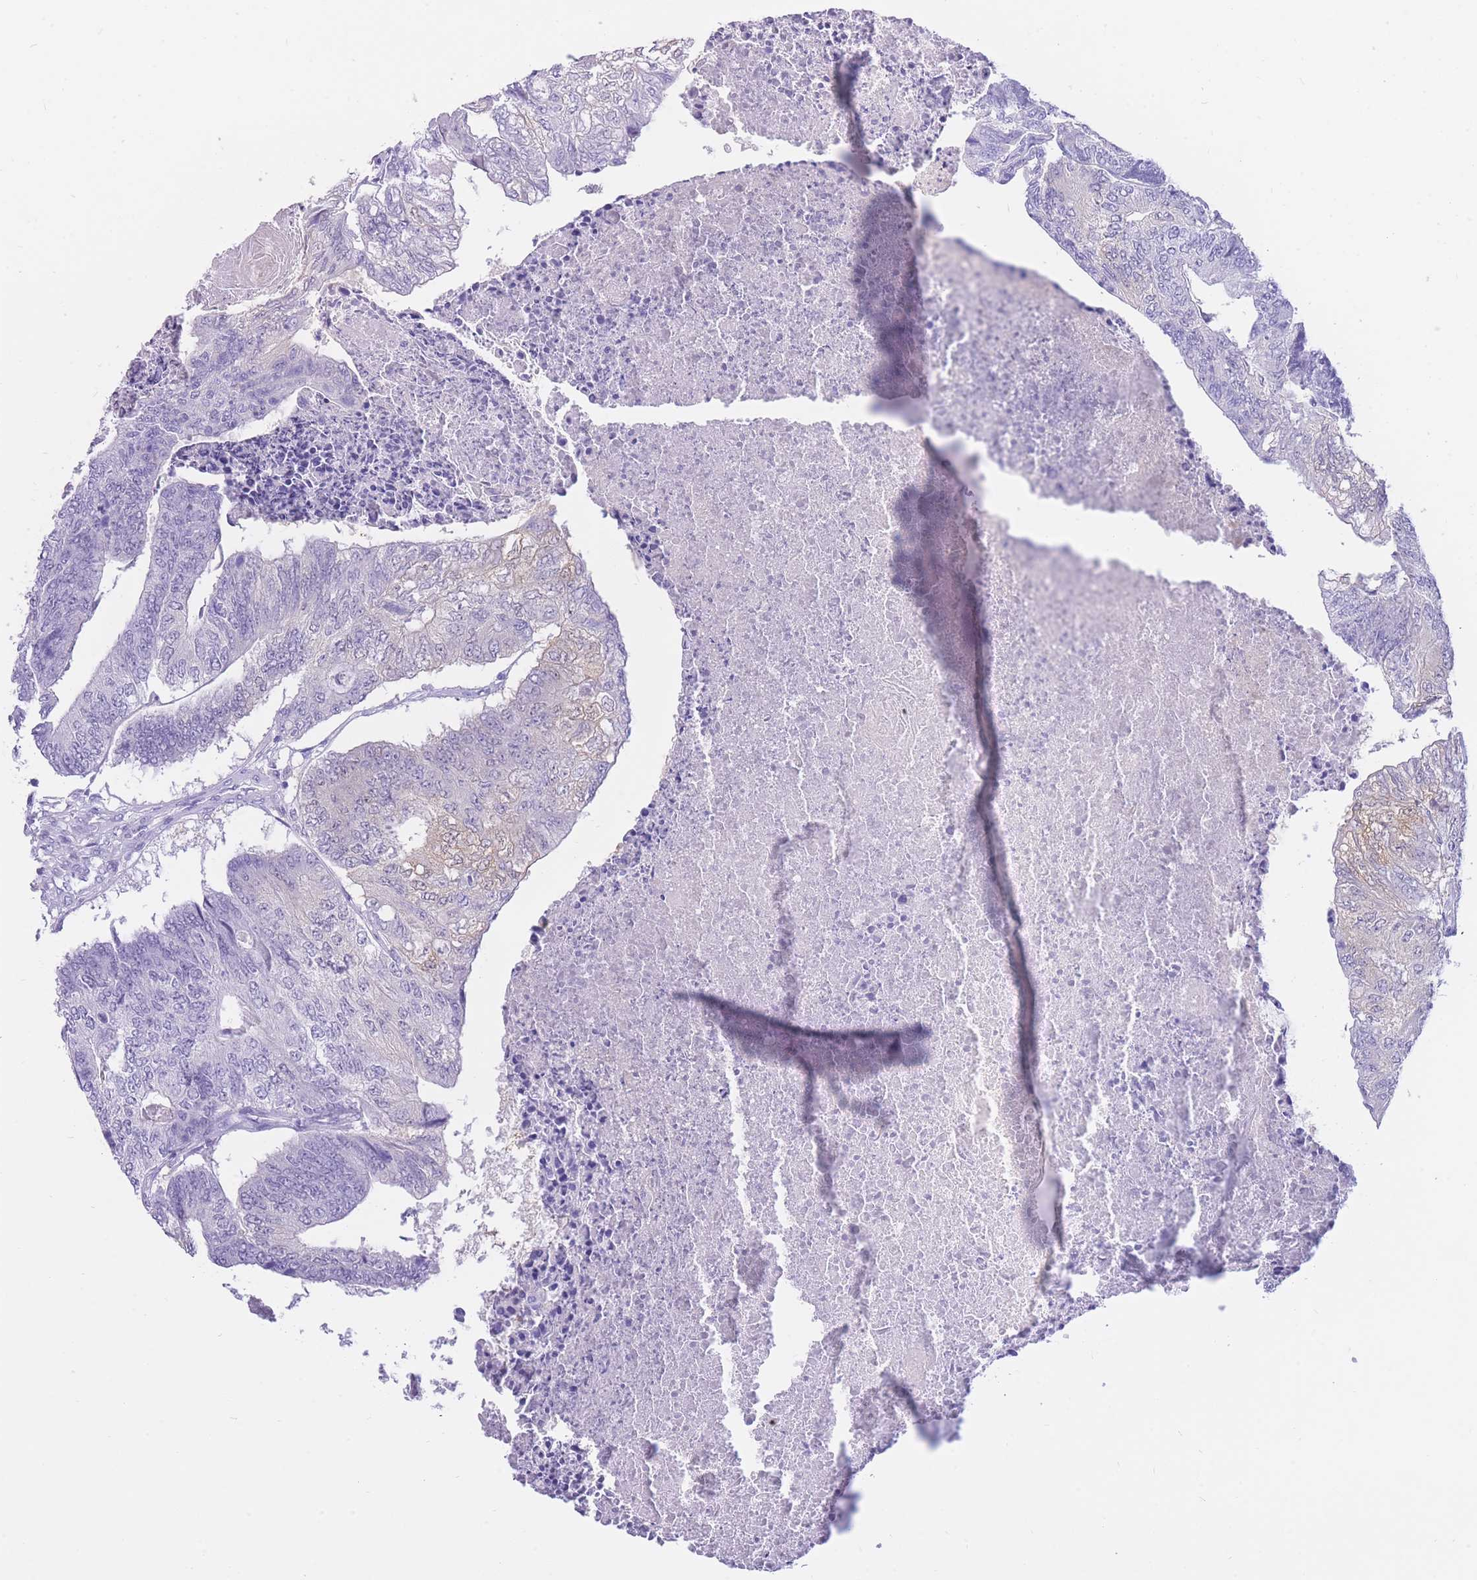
{"staining": {"intensity": "negative", "quantity": "none", "location": "none"}, "tissue": "colorectal cancer", "cell_type": "Tumor cells", "image_type": "cancer", "snomed": [{"axis": "morphology", "description": "Adenocarcinoma, NOS"}, {"axis": "topography", "description": "Colon"}], "caption": "Protein analysis of colorectal cancer (adenocarcinoma) exhibits no significant positivity in tumor cells.", "gene": "SULT1A1", "patient": {"sex": "female", "age": 67}}